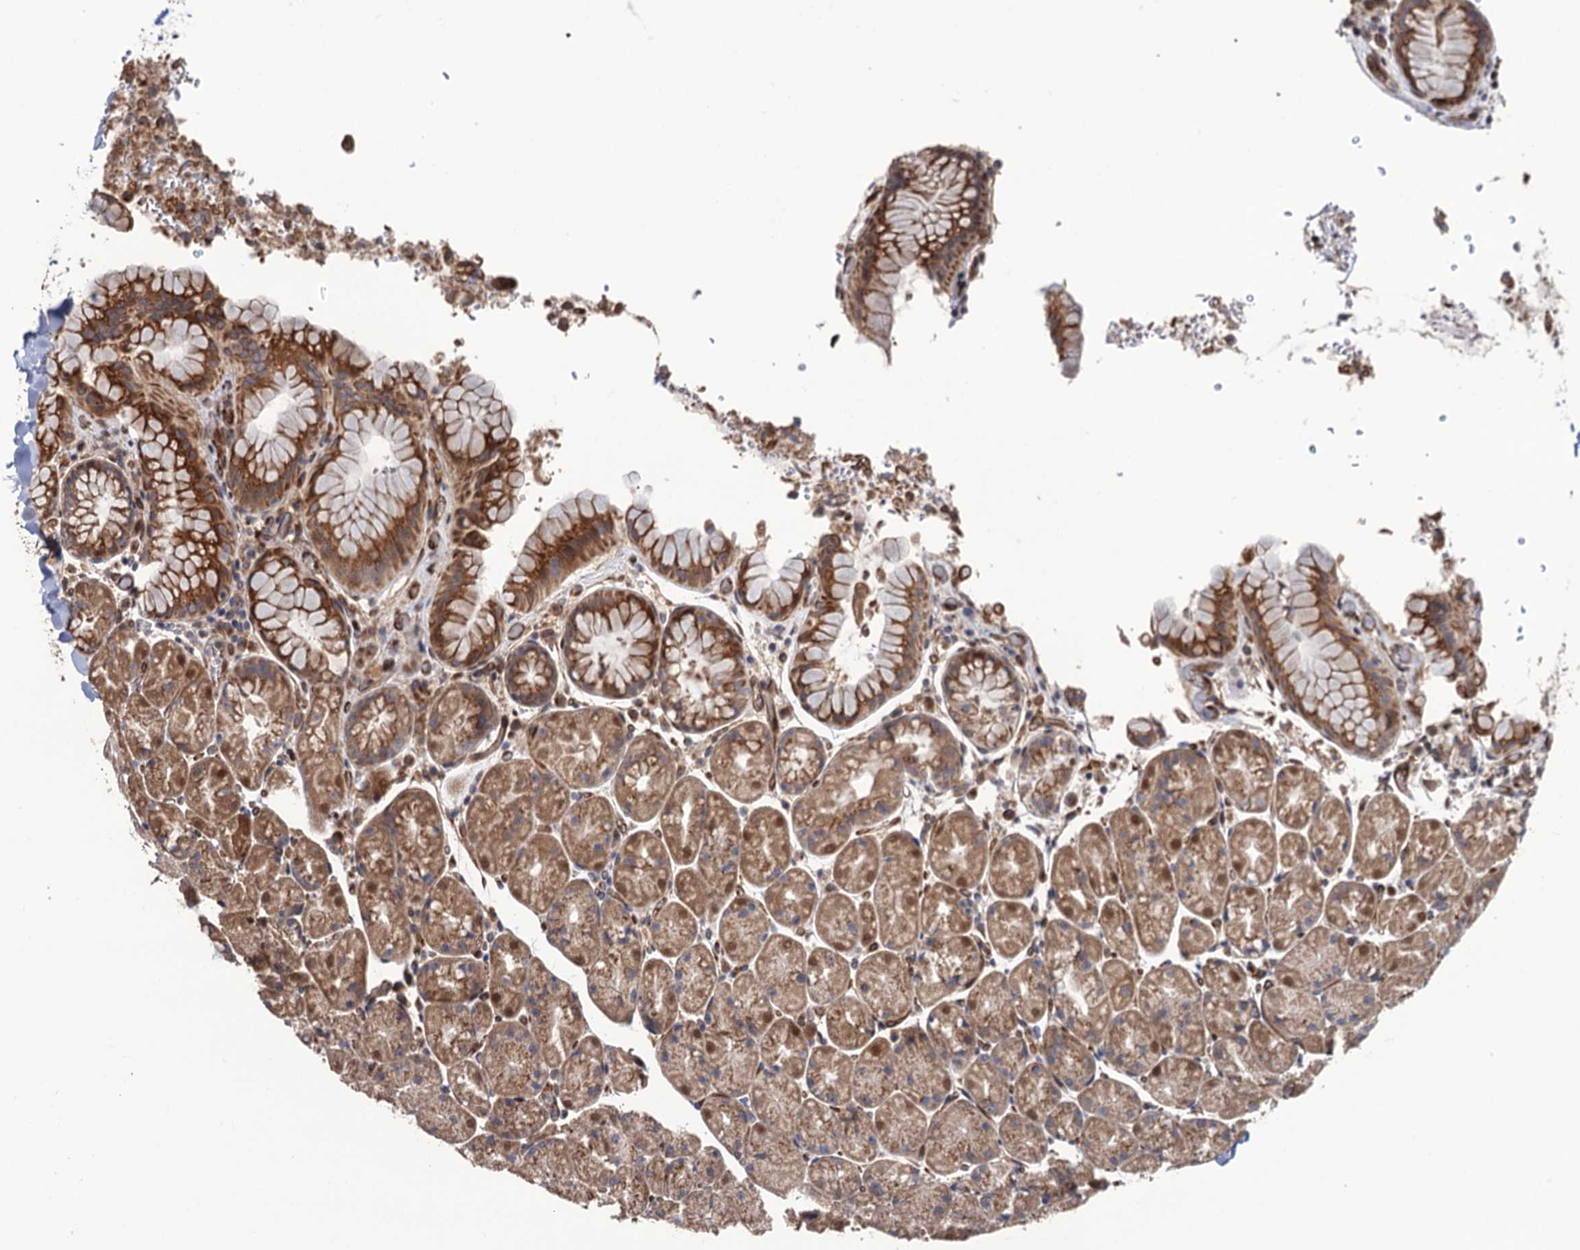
{"staining": {"intensity": "moderate", "quantity": ">75%", "location": "cytoplasmic/membranous"}, "tissue": "stomach", "cell_type": "Glandular cells", "image_type": "normal", "snomed": [{"axis": "morphology", "description": "Normal tissue, NOS"}, {"axis": "topography", "description": "Stomach, upper"}, {"axis": "topography", "description": "Stomach, lower"}], "caption": "Protein staining by immunohistochemistry (IHC) reveals moderate cytoplasmic/membranous staining in approximately >75% of glandular cells in normal stomach.", "gene": "LRRC63", "patient": {"sex": "male", "age": 67}}